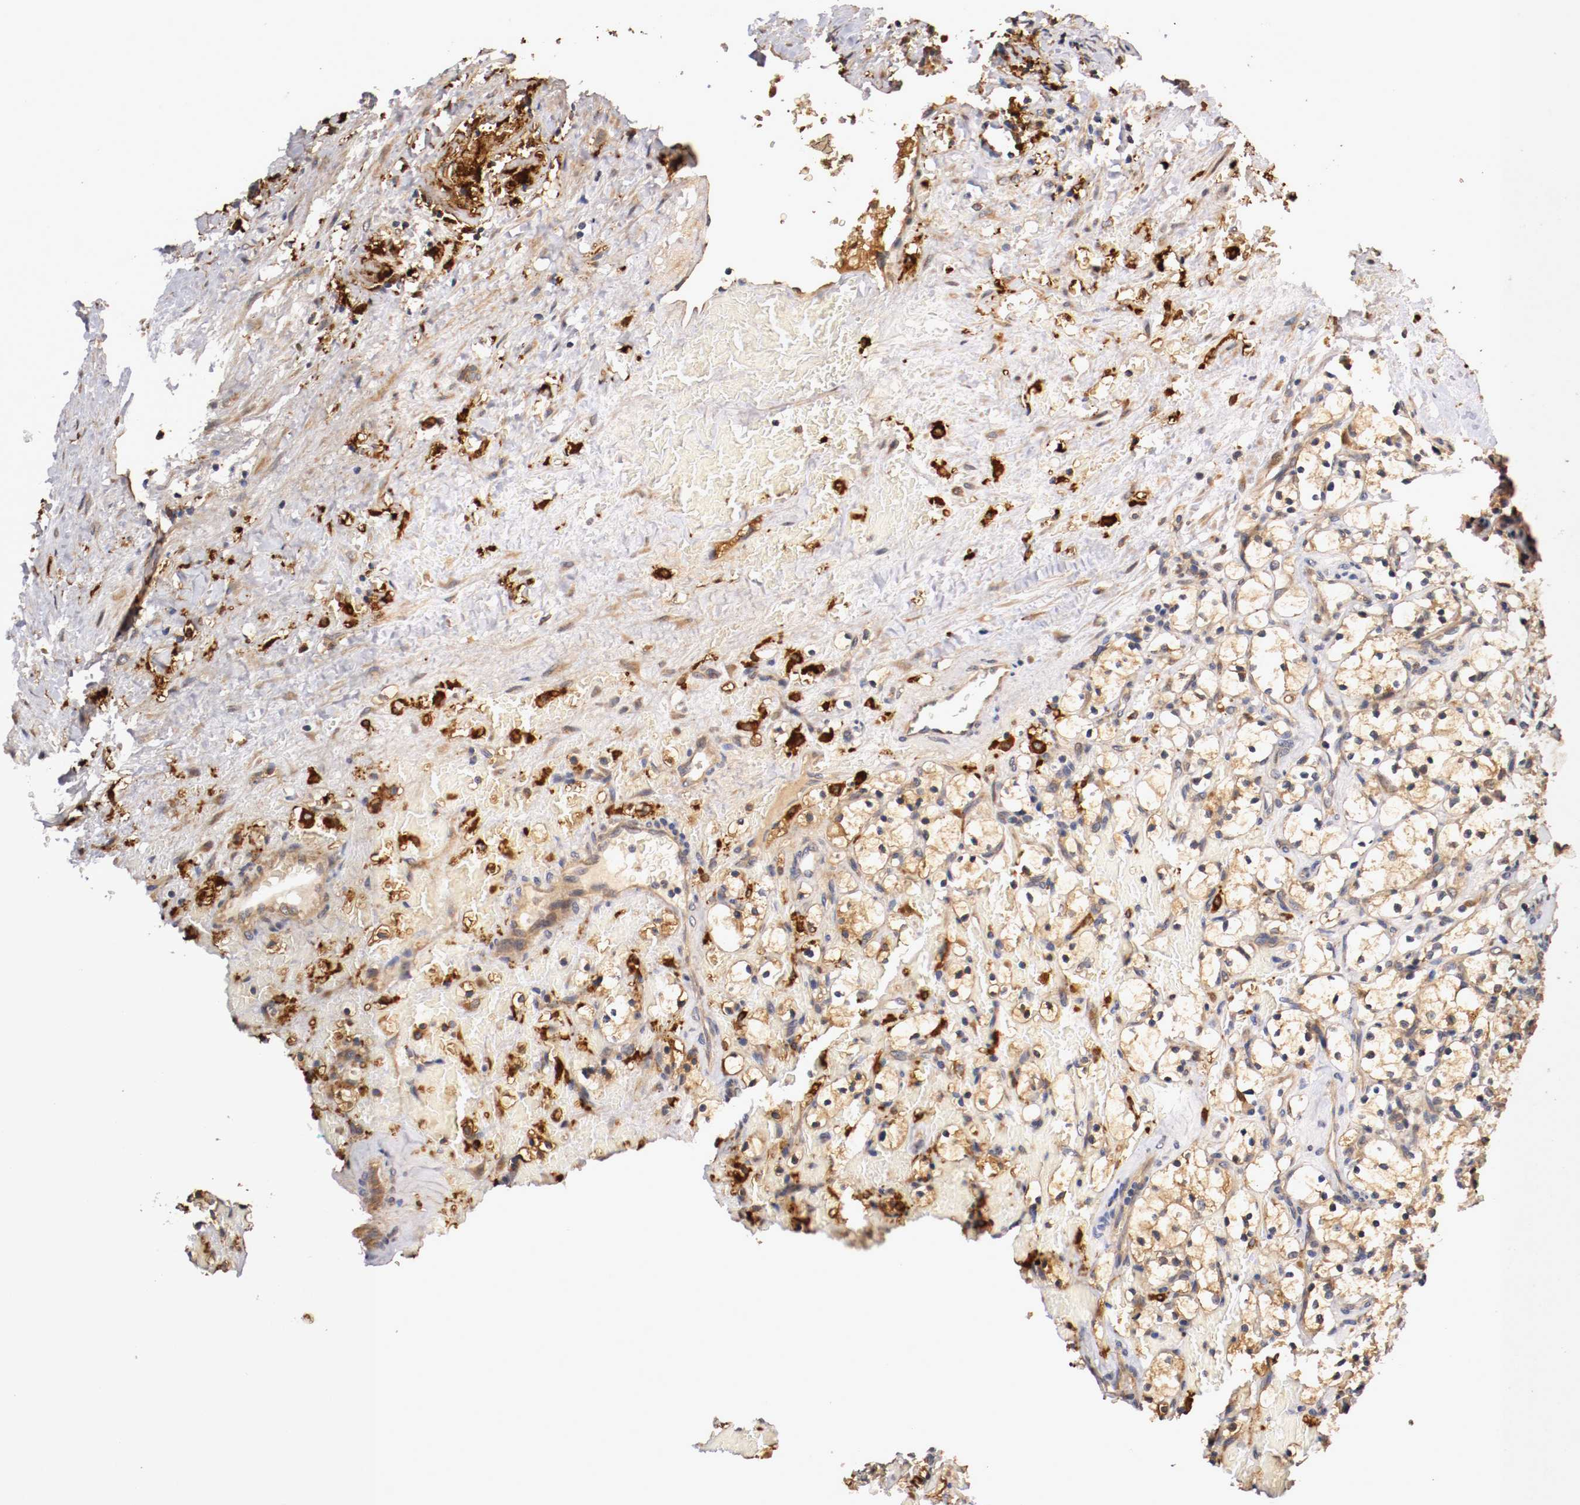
{"staining": {"intensity": "weak", "quantity": "25%-75%", "location": "cytoplasmic/membranous"}, "tissue": "renal cancer", "cell_type": "Tumor cells", "image_type": "cancer", "snomed": [{"axis": "morphology", "description": "Adenocarcinoma, NOS"}, {"axis": "topography", "description": "Kidney"}], "caption": "Tumor cells demonstrate weak cytoplasmic/membranous staining in about 25%-75% of cells in adenocarcinoma (renal).", "gene": "VEZT", "patient": {"sex": "female", "age": 83}}